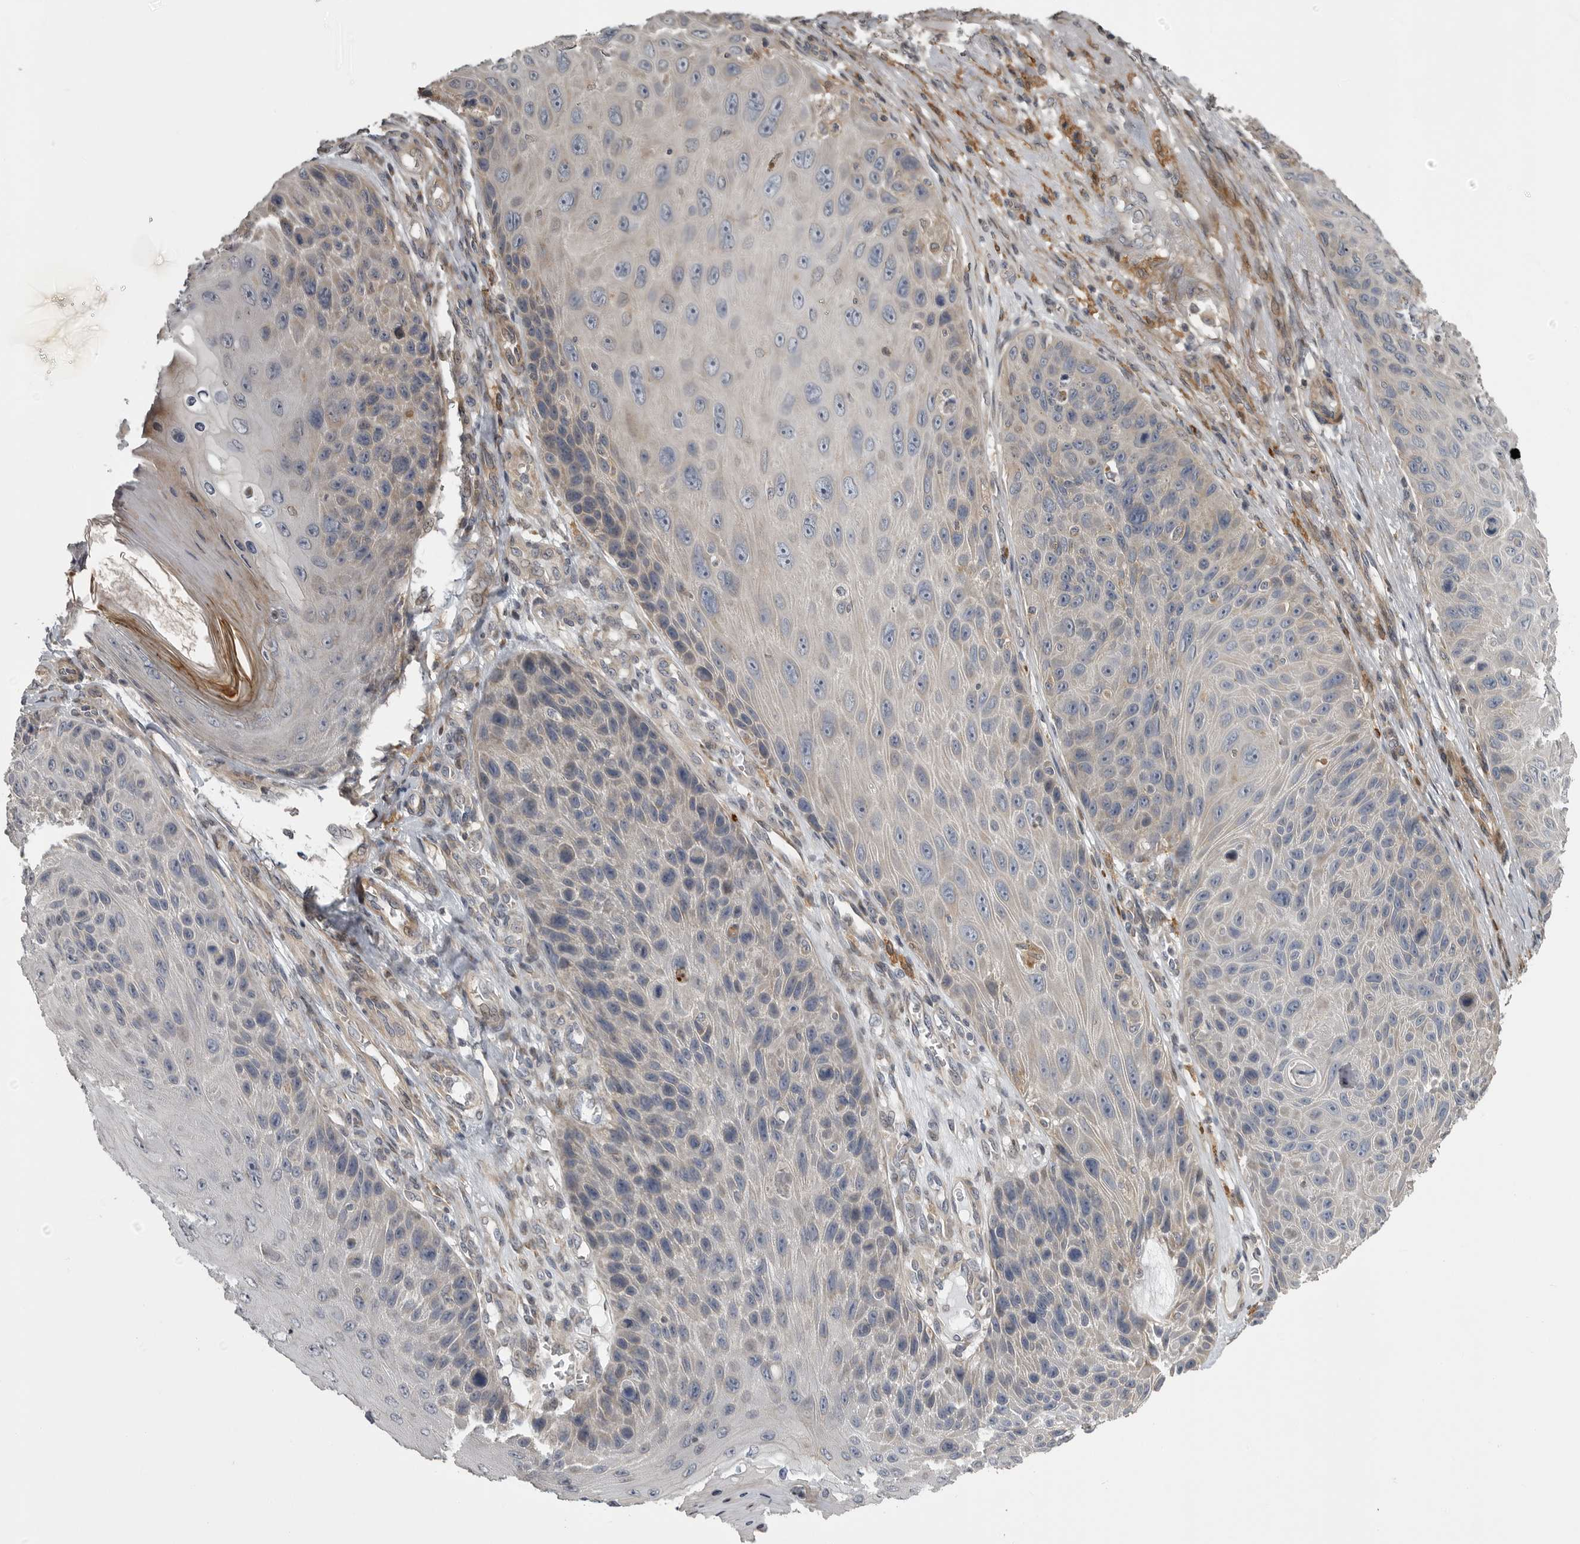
{"staining": {"intensity": "negative", "quantity": "none", "location": "none"}, "tissue": "skin cancer", "cell_type": "Tumor cells", "image_type": "cancer", "snomed": [{"axis": "morphology", "description": "Squamous cell carcinoma, NOS"}, {"axis": "topography", "description": "Skin"}], "caption": "Tumor cells are negative for protein expression in human skin cancer. Nuclei are stained in blue.", "gene": "ZNRF1", "patient": {"sex": "female", "age": 88}}